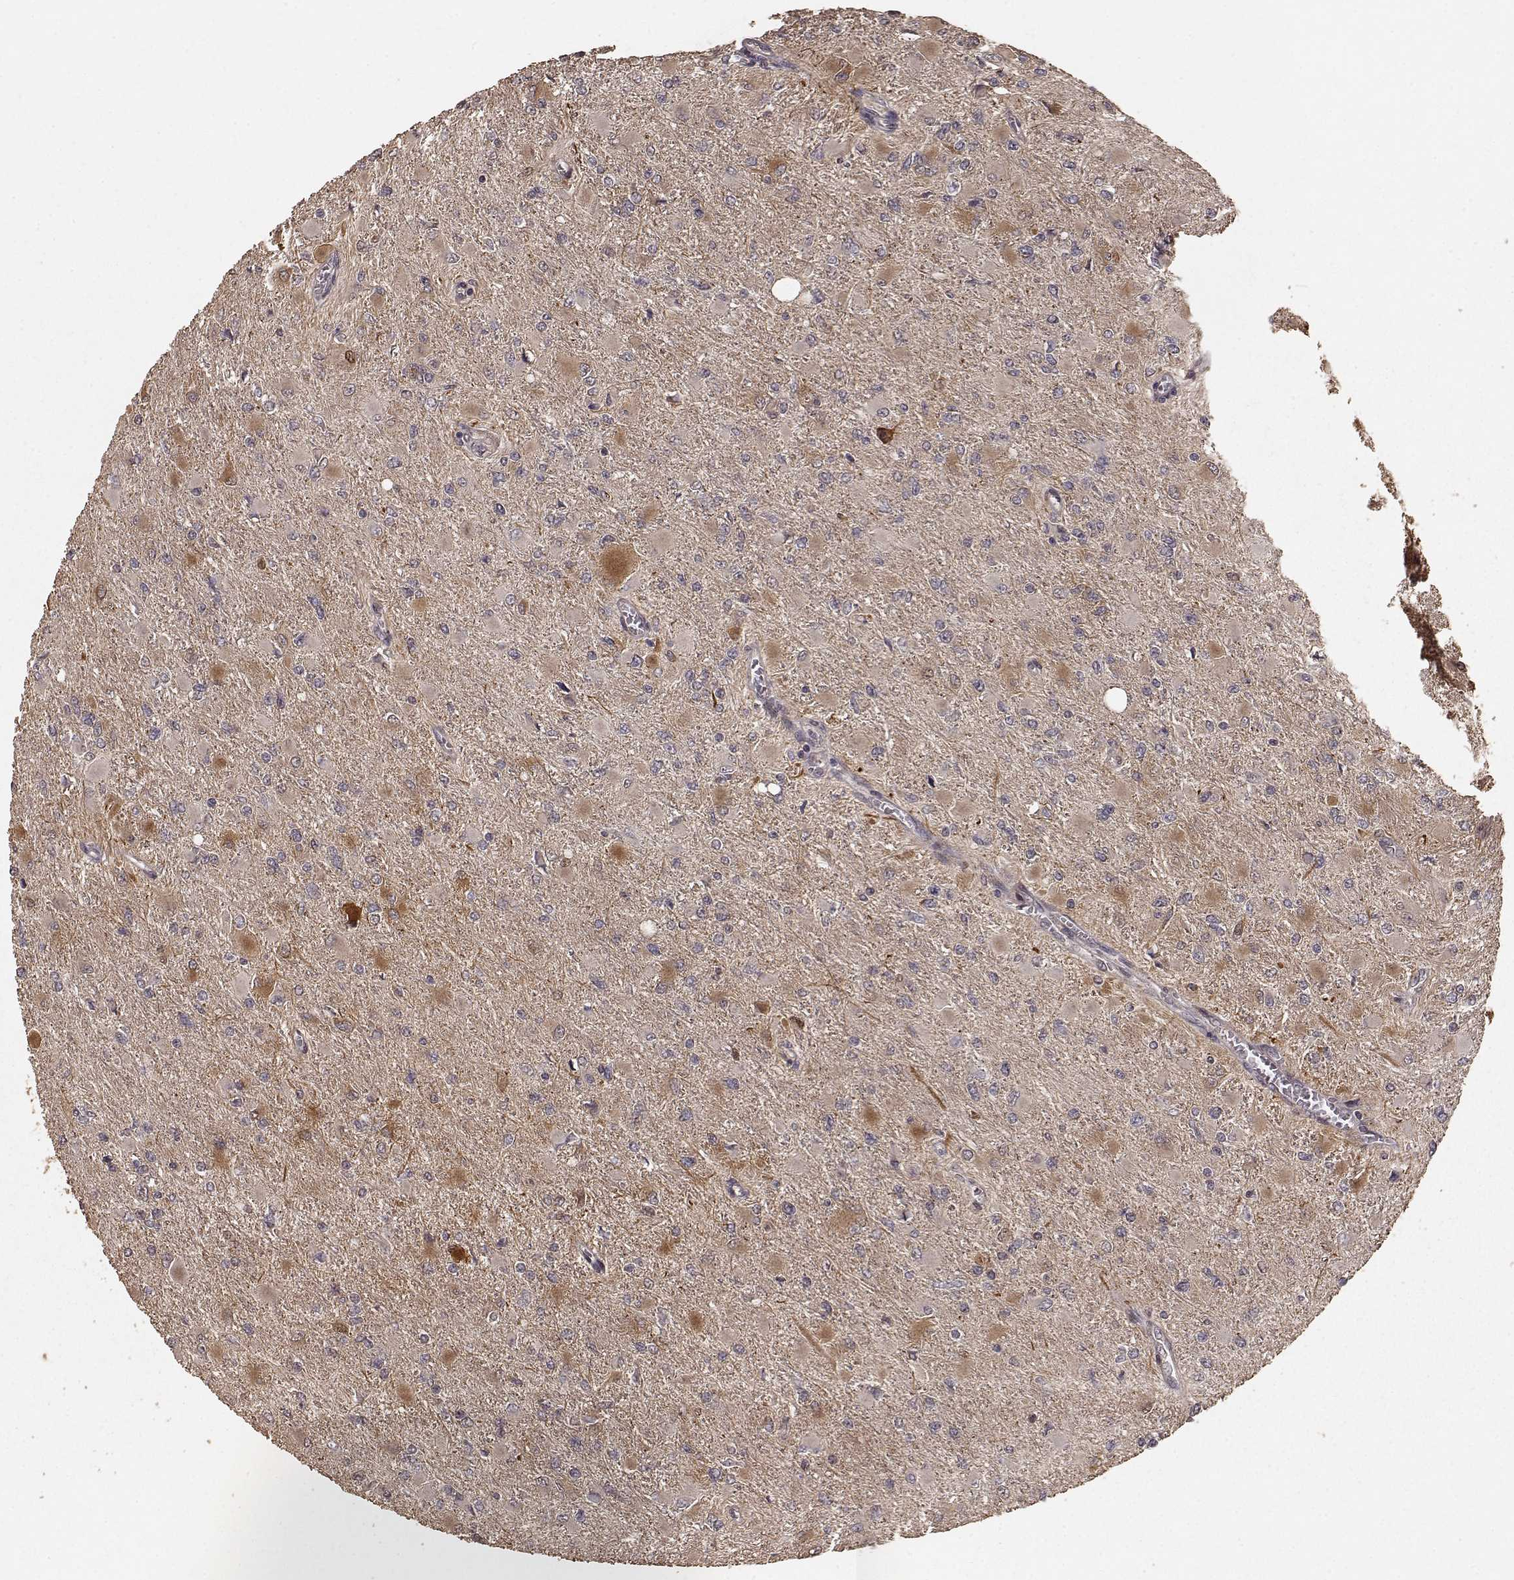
{"staining": {"intensity": "weak", "quantity": ">75%", "location": "cytoplasmic/membranous"}, "tissue": "glioma", "cell_type": "Tumor cells", "image_type": "cancer", "snomed": [{"axis": "morphology", "description": "Glioma, malignant, High grade"}, {"axis": "topography", "description": "Cerebral cortex"}], "caption": "Weak cytoplasmic/membranous positivity for a protein is seen in approximately >75% of tumor cells of glioma using immunohistochemistry.", "gene": "USP15", "patient": {"sex": "female", "age": 36}}